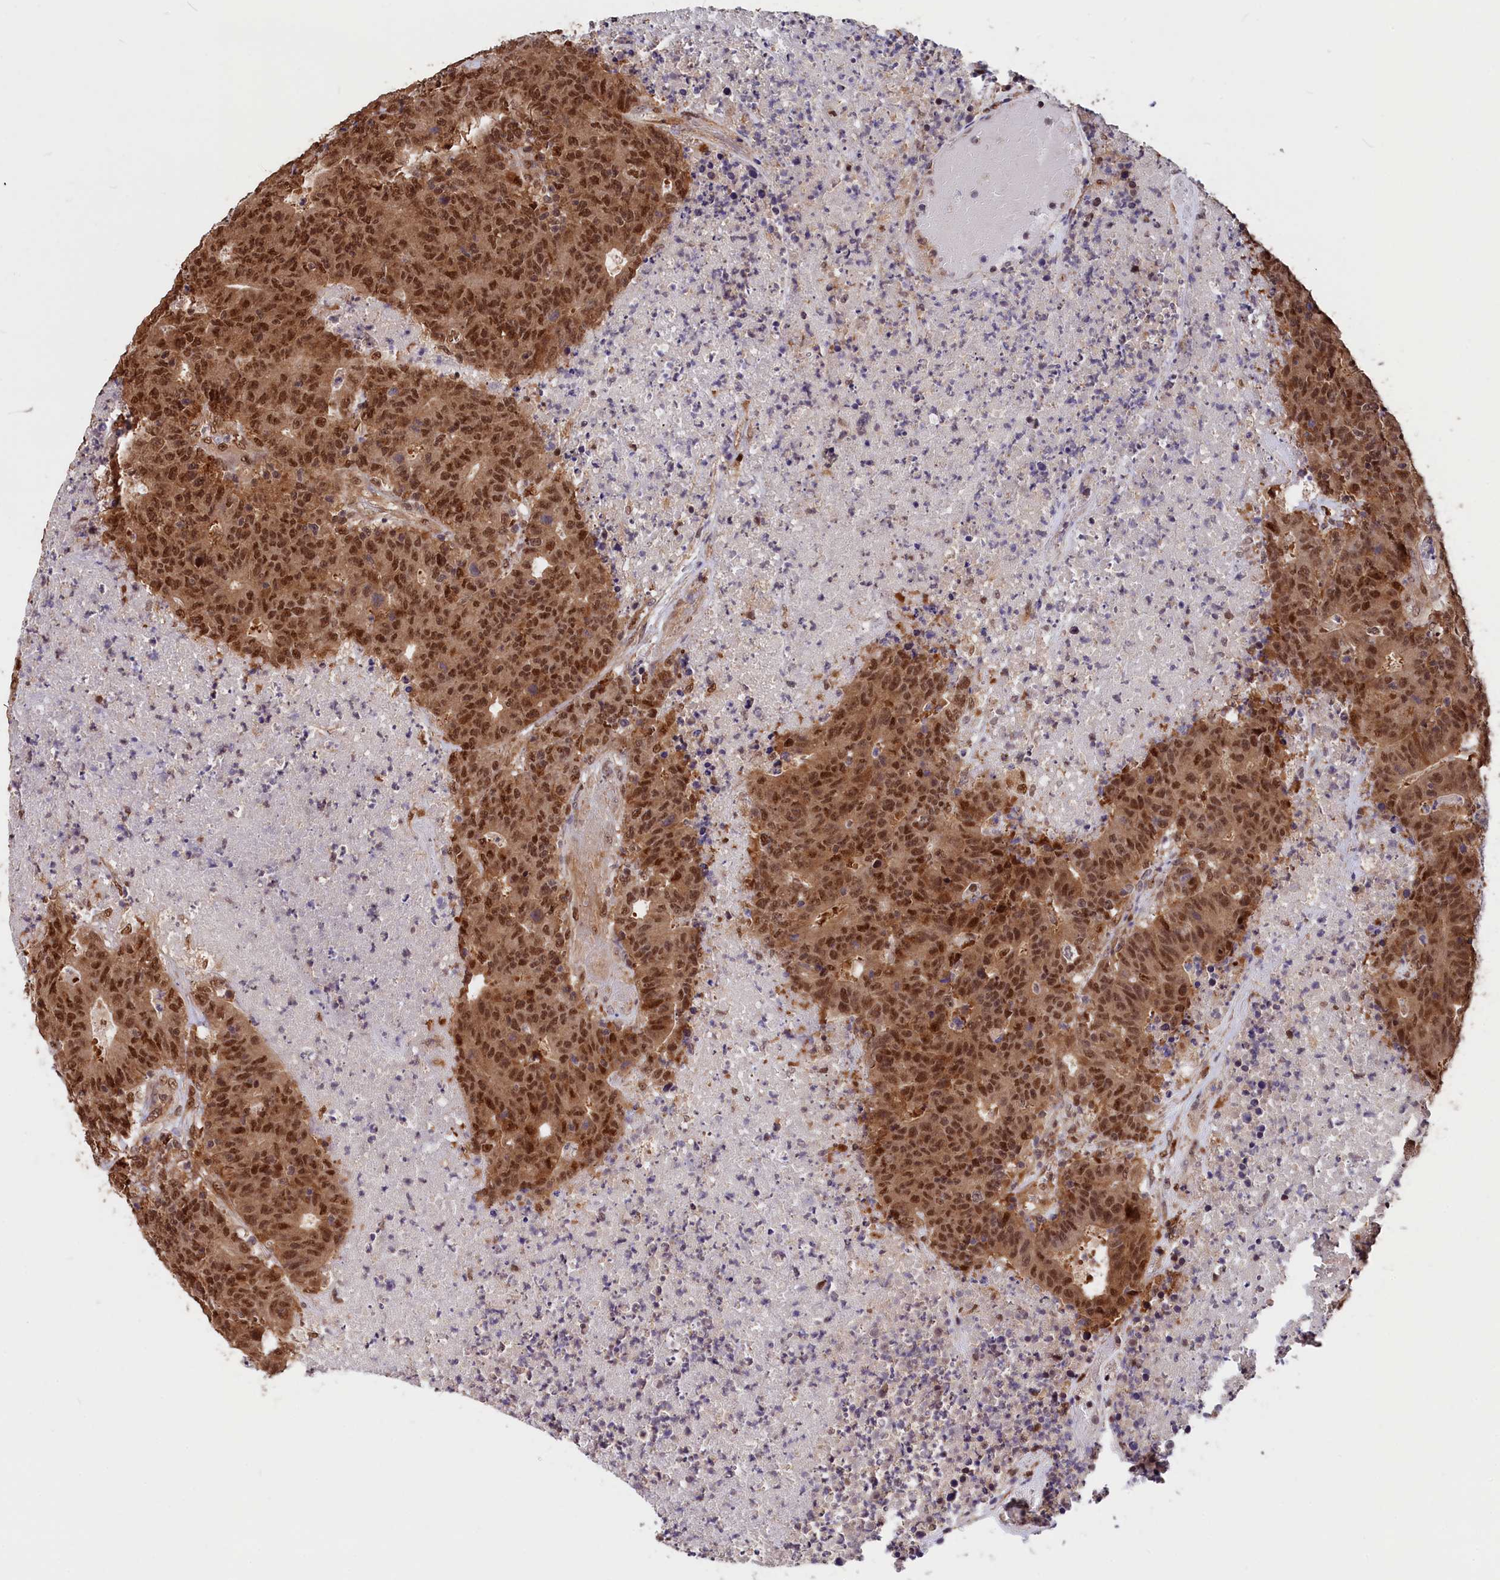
{"staining": {"intensity": "moderate", "quantity": ">75%", "location": "nuclear"}, "tissue": "colorectal cancer", "cell_type": "Tumor cells", "image_type": "cancer", "snomed": [{"axis": "morphology", "description": "Adenocarcinoma, NOS"}, {"axis": "topography", "description": "Colon"}], "caption": "This photomicrograph exhibits immunohistochemistry (IHC) staining of colorectal cancer, with medium moderate nuclear staining in approximately >75% of tumor cells.", "gene": "ADRM1", "patient": {"sex": "female", "age": 75}}